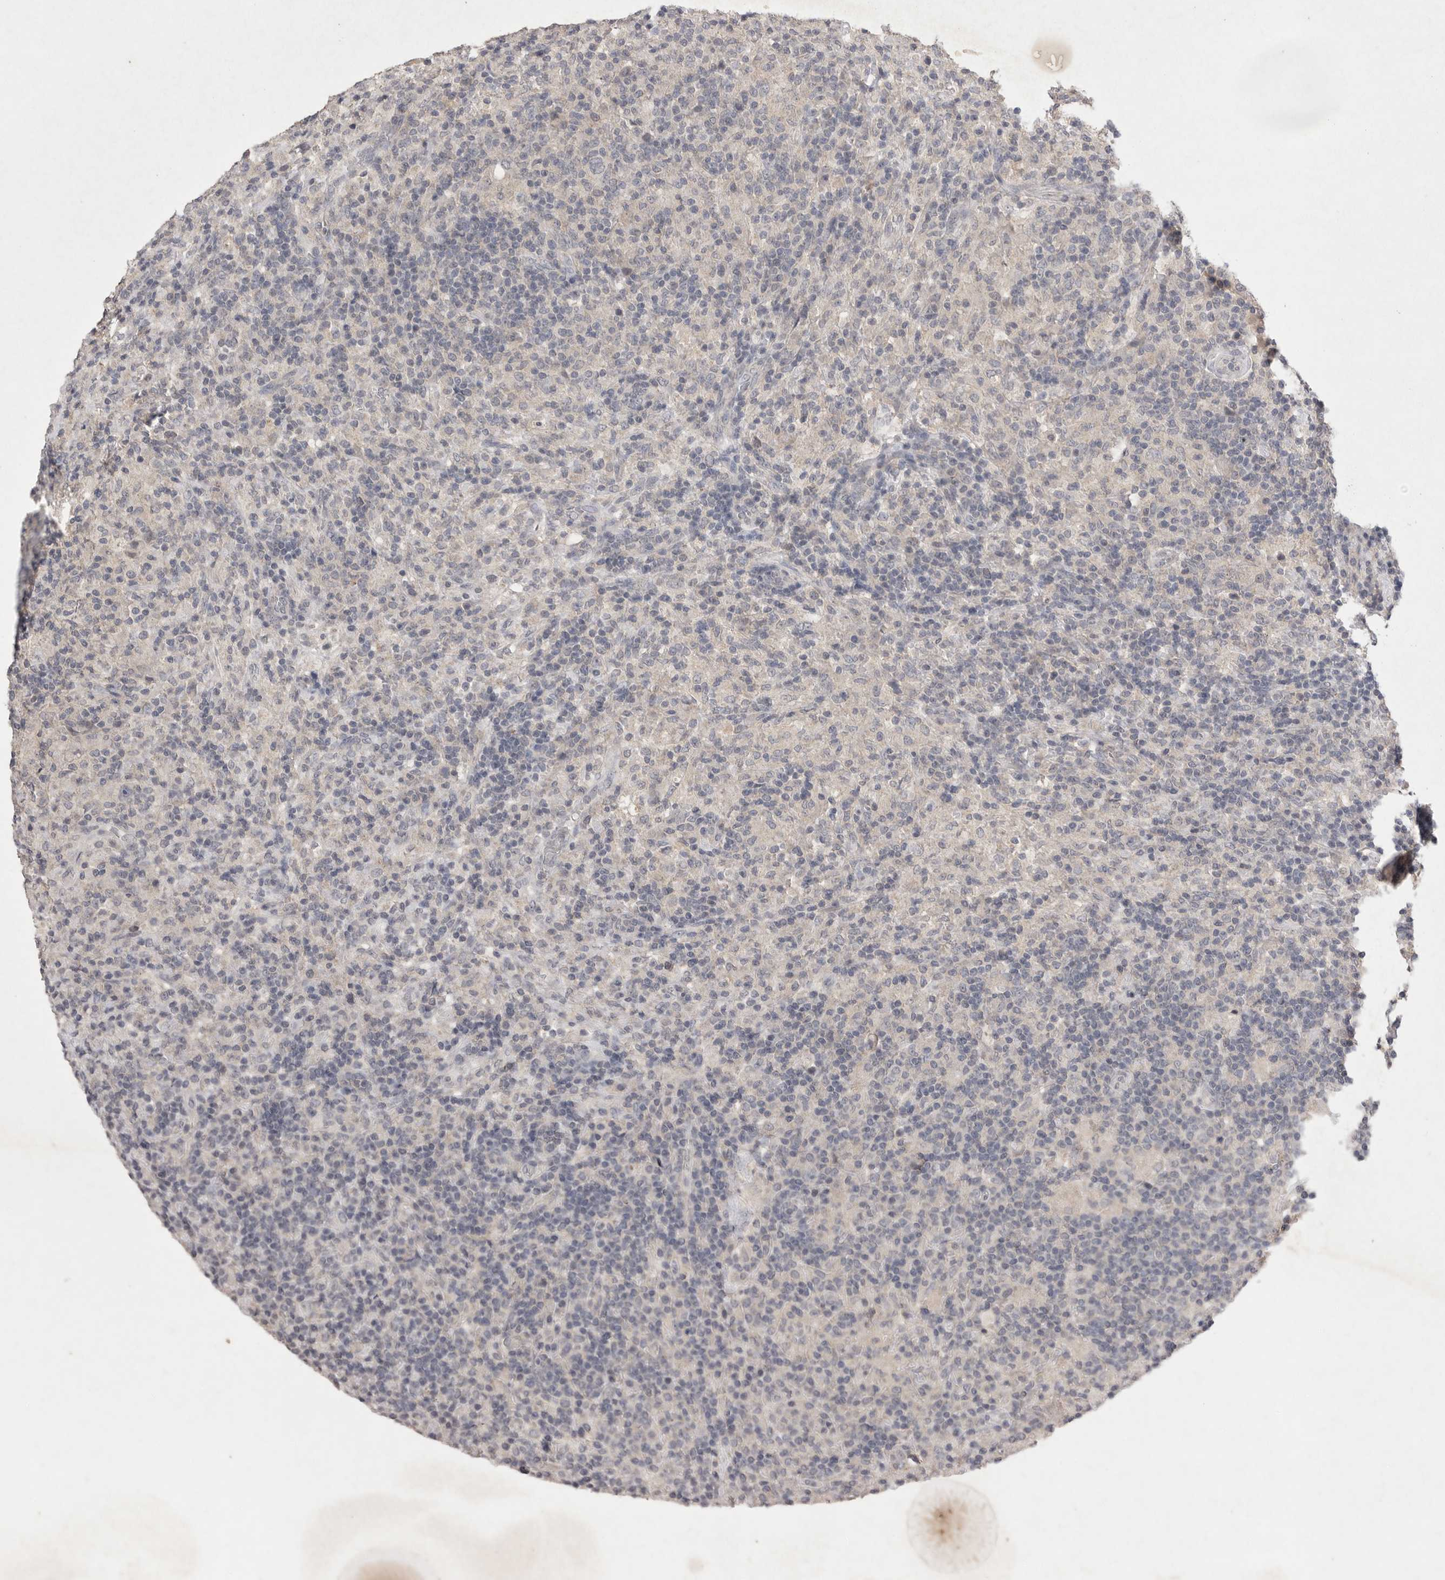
{"staining": {"intensity": "negative", "quantity": "none", "location": "none"}, "tissue": "lymphoma", "cell_type": "Tumor cells", "image_type": "cancer", "snomed": [{"axis": "morphology", "description": "Hodgkin's disease, NOS"}, {"axis": "topography", "description": "Lymph node"}], "caption": "The immunohistochemistry histopathology image has no significant staining in tumor cells of lymphoma tissue. Nuclei are stained in blue.", "gene": "APLNR", "patient": {"sex": "male", "age": 70}}